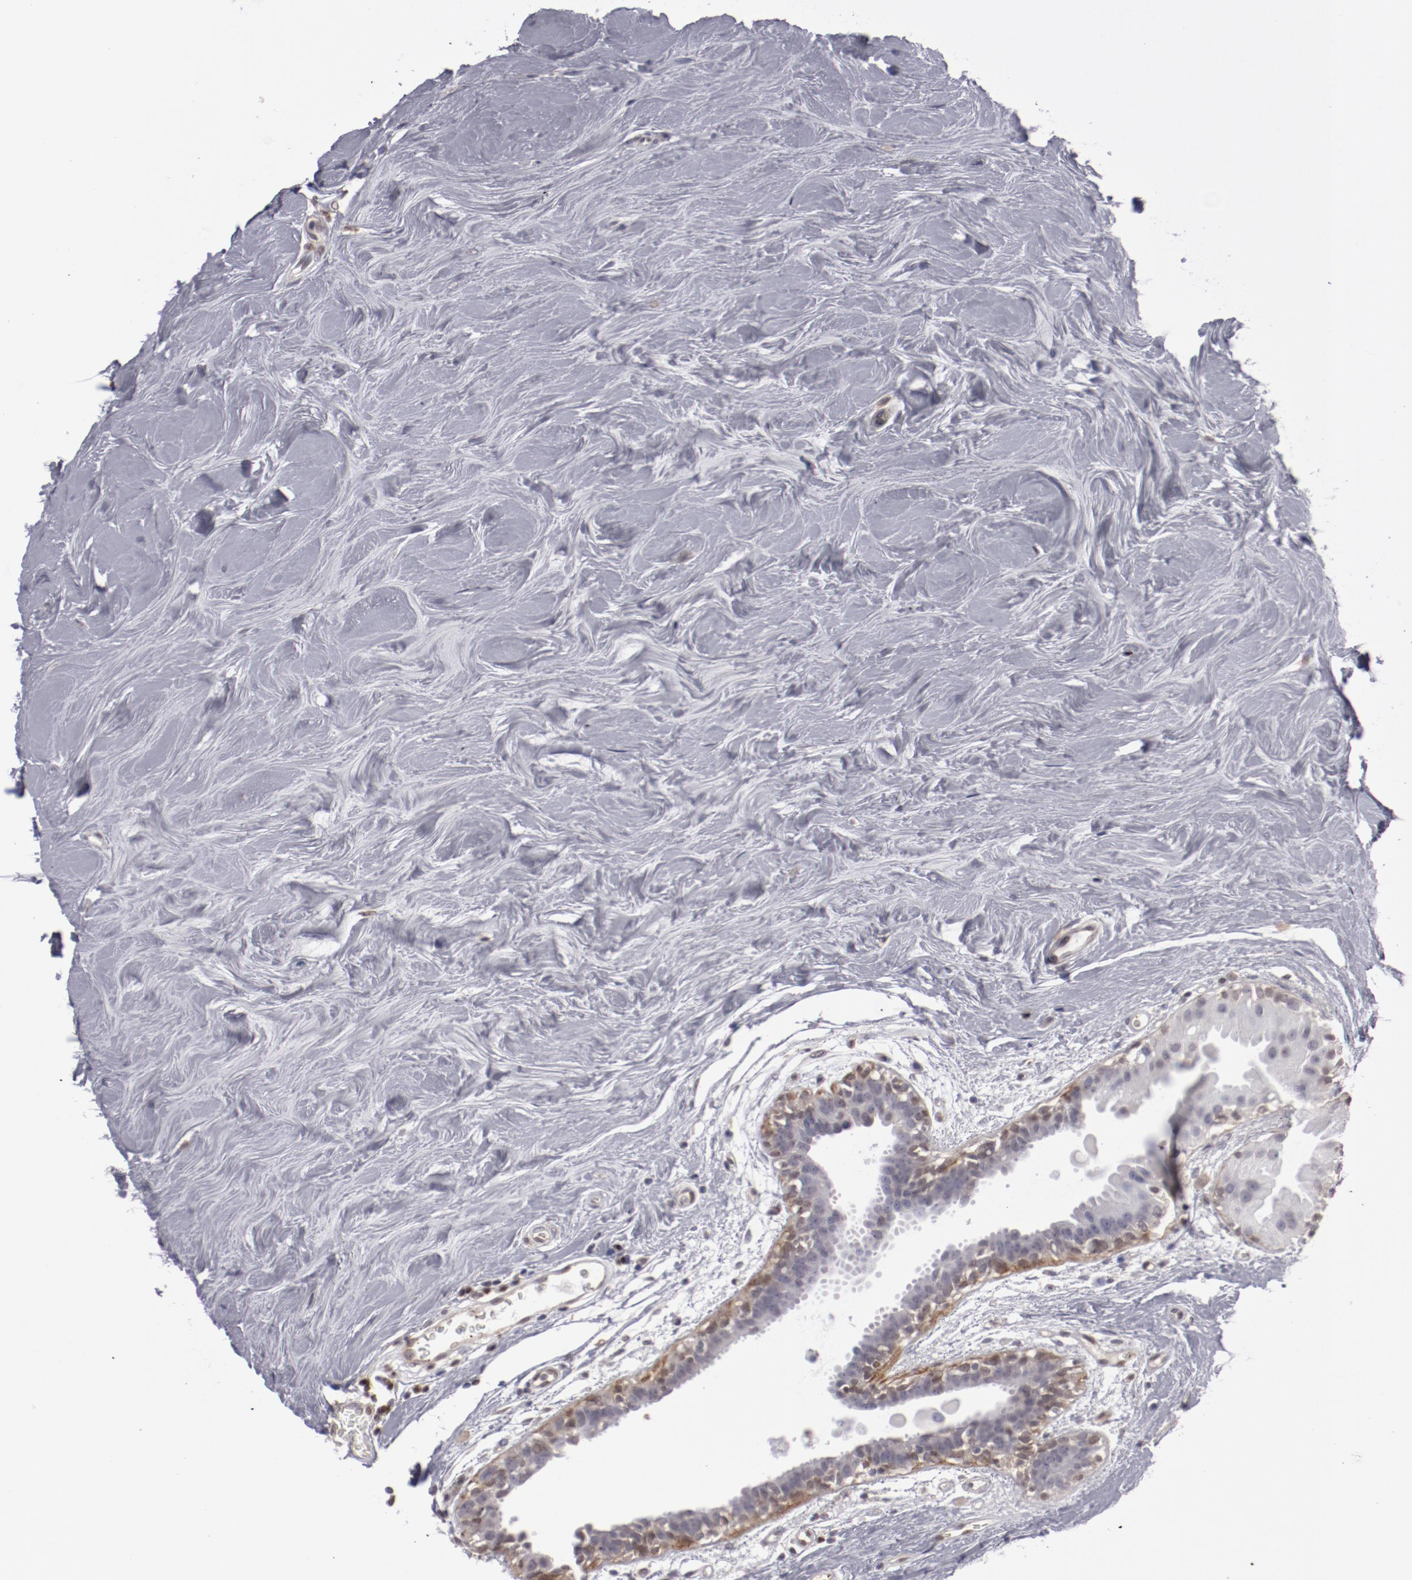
{"staining": {"intensity": "negative", "quantity": "none", "location": "none"}, "tissue": "breast cancer", "cell_type": "Tumor cells", "image_type": "cancer", "snomed": [{"axis": "morphology", "description": "Duct carcinoma"}, {"axis": "topography", "description": "Breast"}], "caption": "Breast infiltrating ductal carcinoma stained for a protein using immunohistochemistry (IHC) exhibits no staining tumor cells.", "gene": "LEF1", "patient": {"sex": "female", "age": 40}}